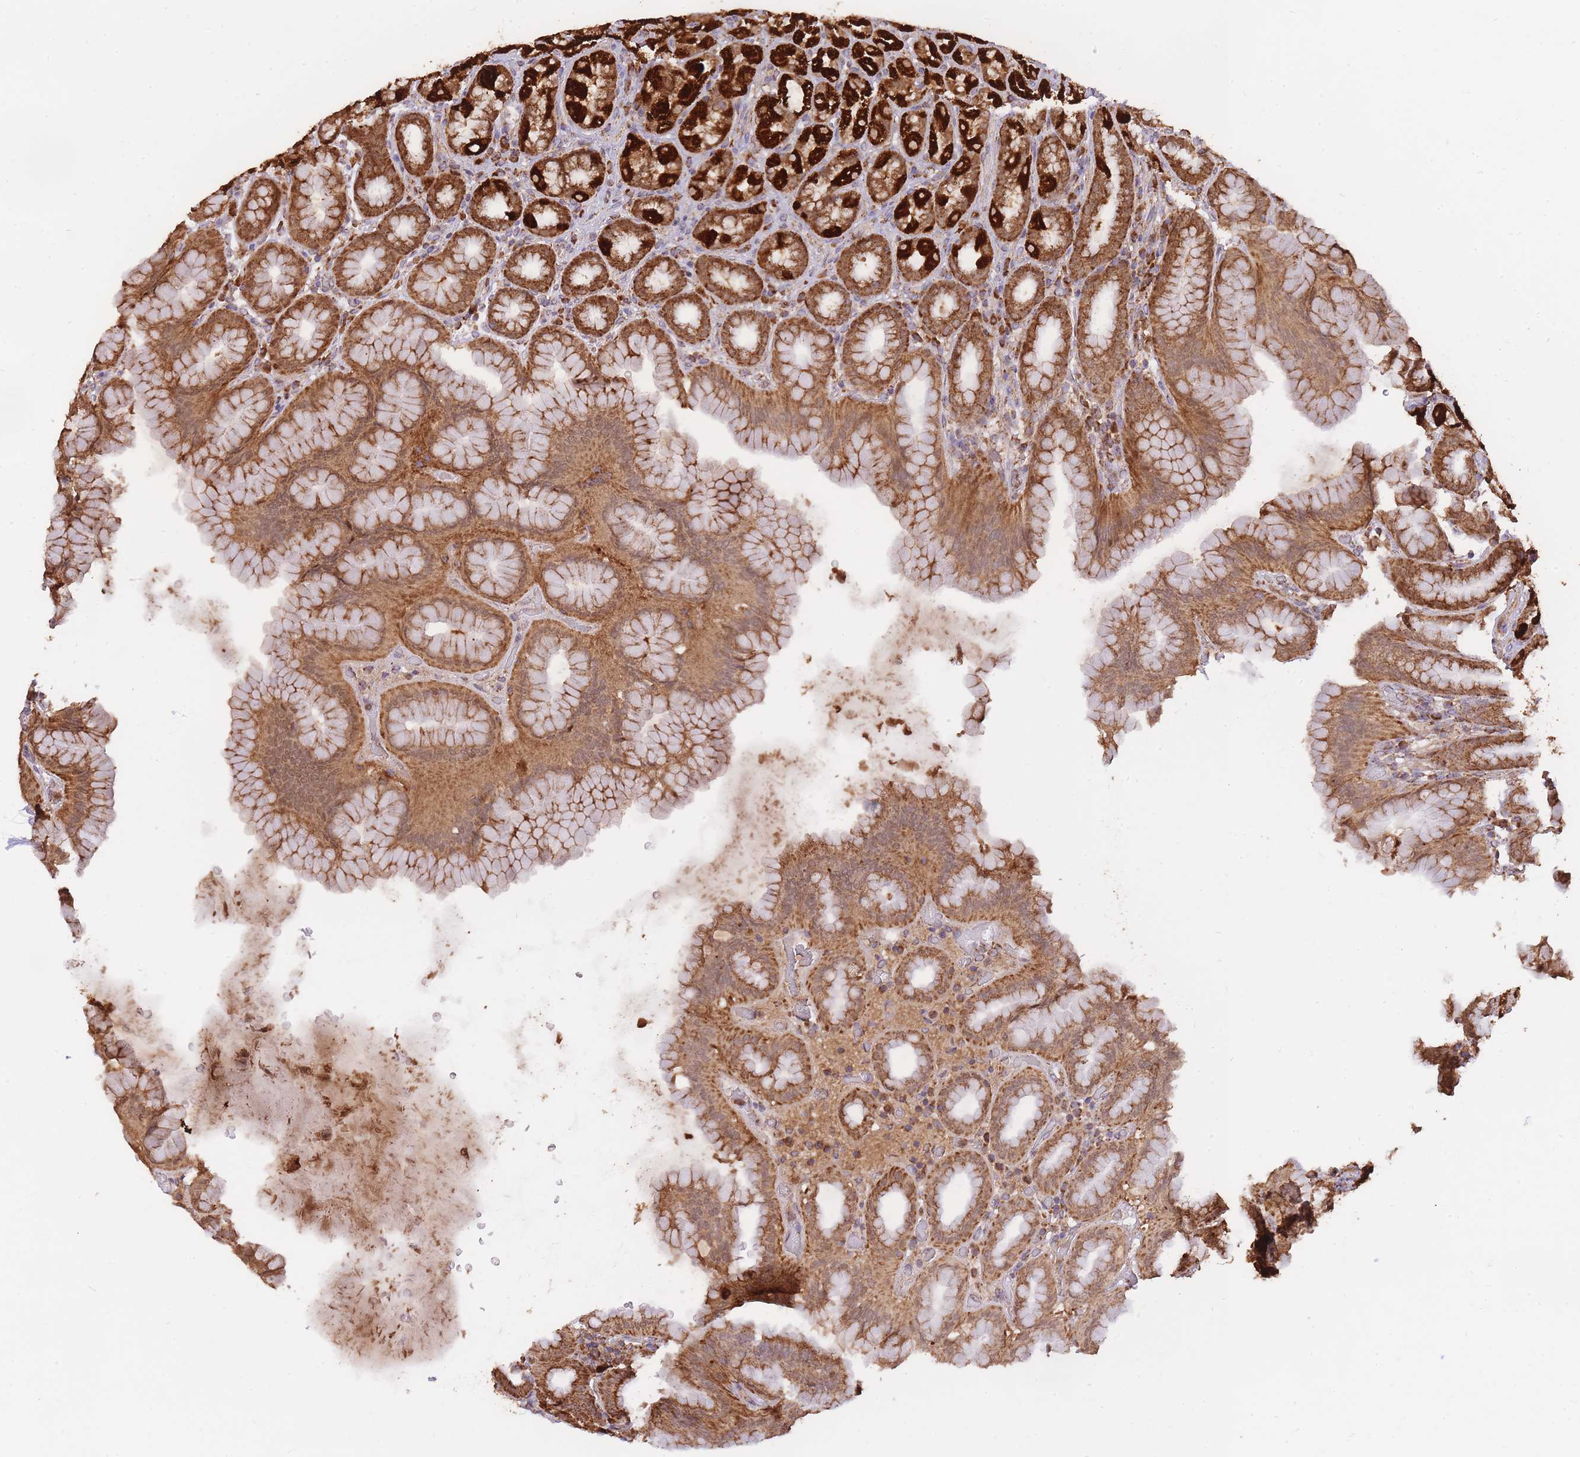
{"staining": {"intensity": "strong", "quantity": ">75%", "location": "cytoplasmic/membranous"}, "tissue": "stomach", "cell_type": "Glandular cells", "image_type": "normal", "snomed": [{"axis": "morphology", "description": "Normal tissue, NOS"}, {"axis": "topography", "description": "Stomach, upper"}, {"axis": "topography", "description": "Stomach"}], "caption": "The immunohistochemical stain shows strong cytoplasmic/membranous expression in glandular cells of normal stomach.", "gene": "PREP", "patient": {"sex": "male", "age": 68}}